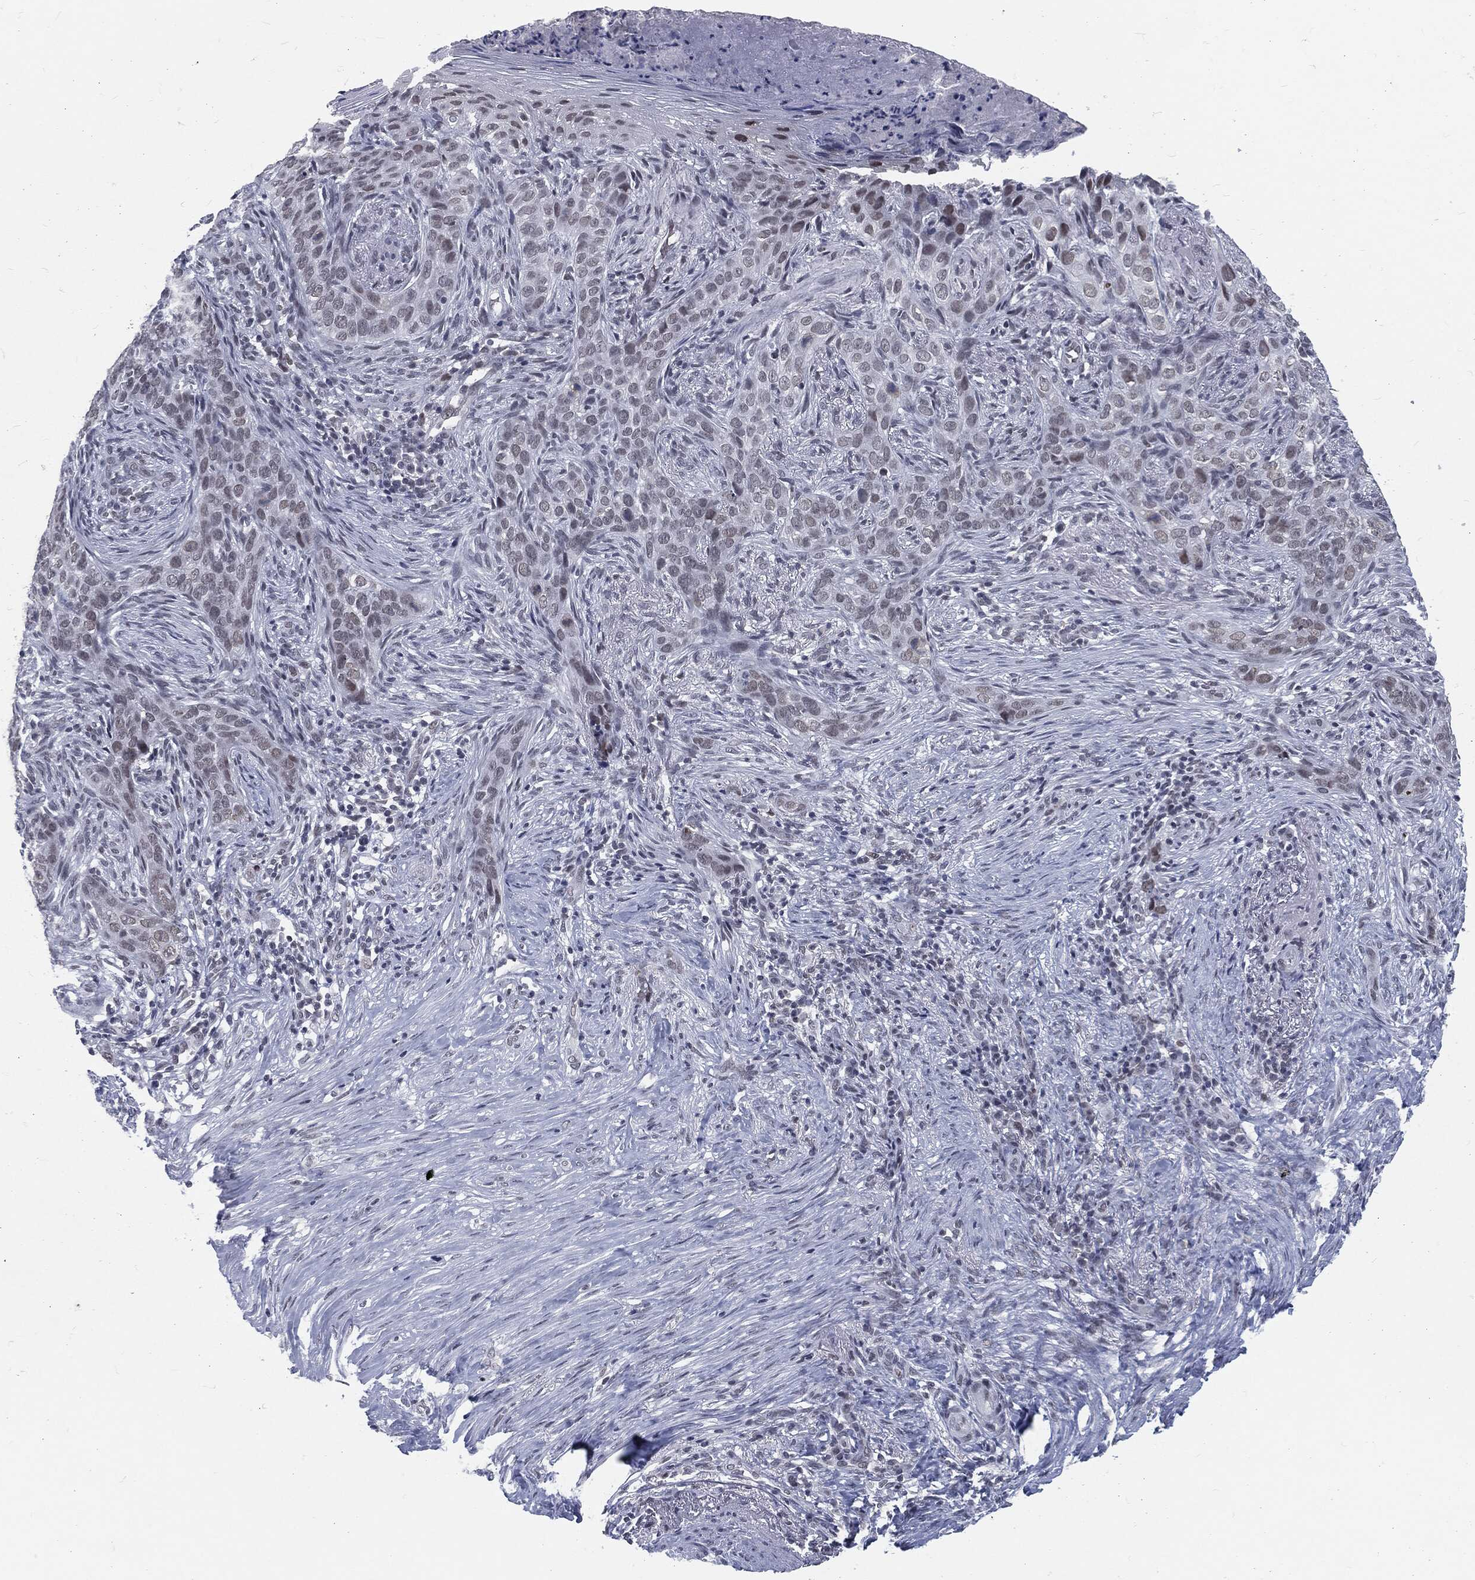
{"staining": {"intensity": "negative", "quantity": "none", "location": "none"}, "tissue": "skin cancer", "cell_type": "Tumor cells", "image_type": "cancer", "snomed": [{"axis": "morphology", "description": "Squamous cell carcinoma, NOS"}, {"axis": "topography", "description": "Skin"}], "caption": "DAB immunohistochemical staining of skin cancer exhibits no significant expression in tumor cells.", "gene": "ANXA1", "patient": {"sex": "male", "age": 88}}